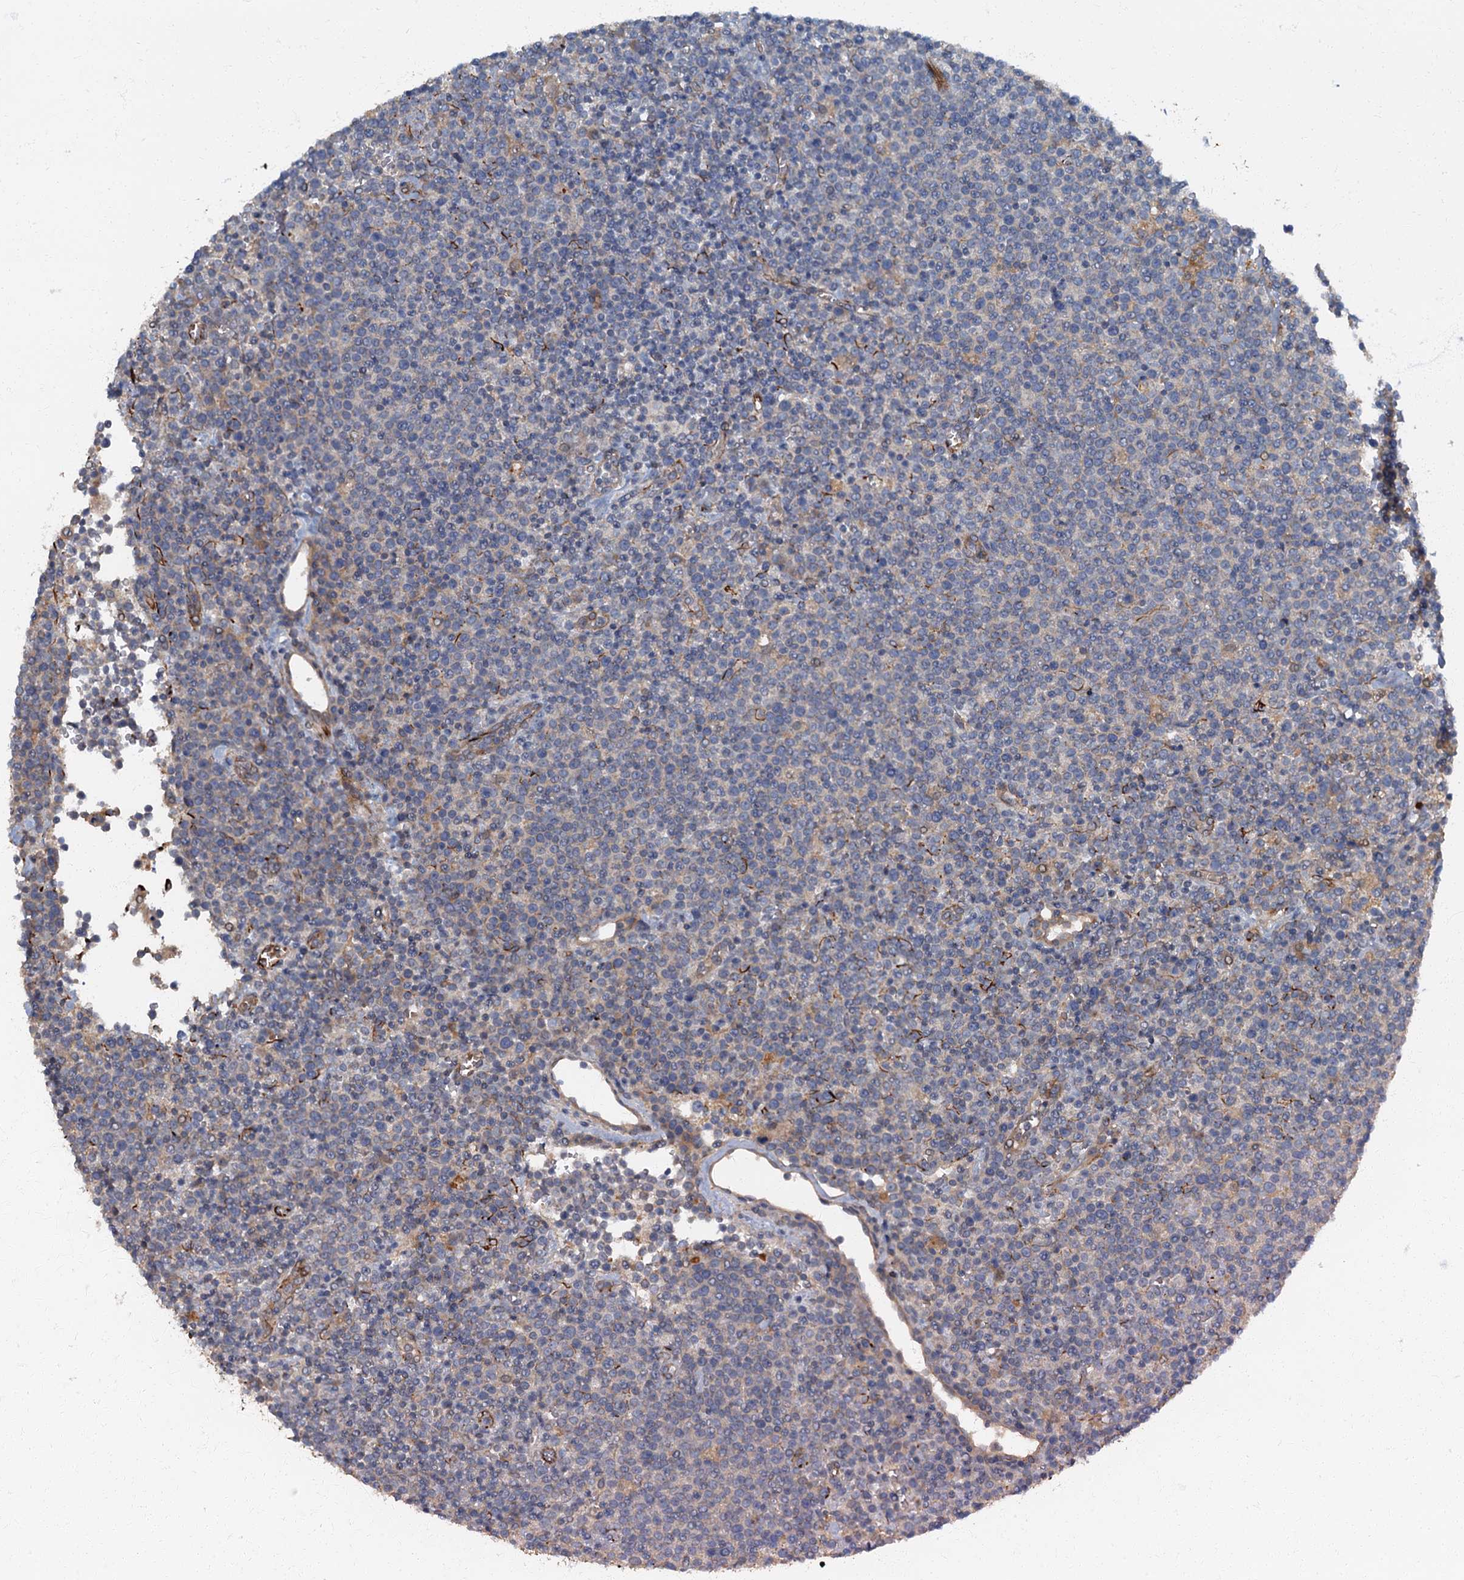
{"staining": {"intensity": "weak", "quantity": "<25%", "location": "cytoplasmic/membranous"}, "tissue": "lymphoma", "cell_type": "Tumor cells", "image_type": "cancer", "snomed": [{"axis": "morphology", "description": "Malignant lymphoma, non-Hodgkin's type, High grade"}, {"axis": "topography", "description": "Lymph node"}], "caption": "Image shows no significant protein staining in tumor cells of high-grade malignant lymphoma, non-Hodgkin's type.", "gene": "ARL11", "patient": {"sex": "male", "age": 61}}